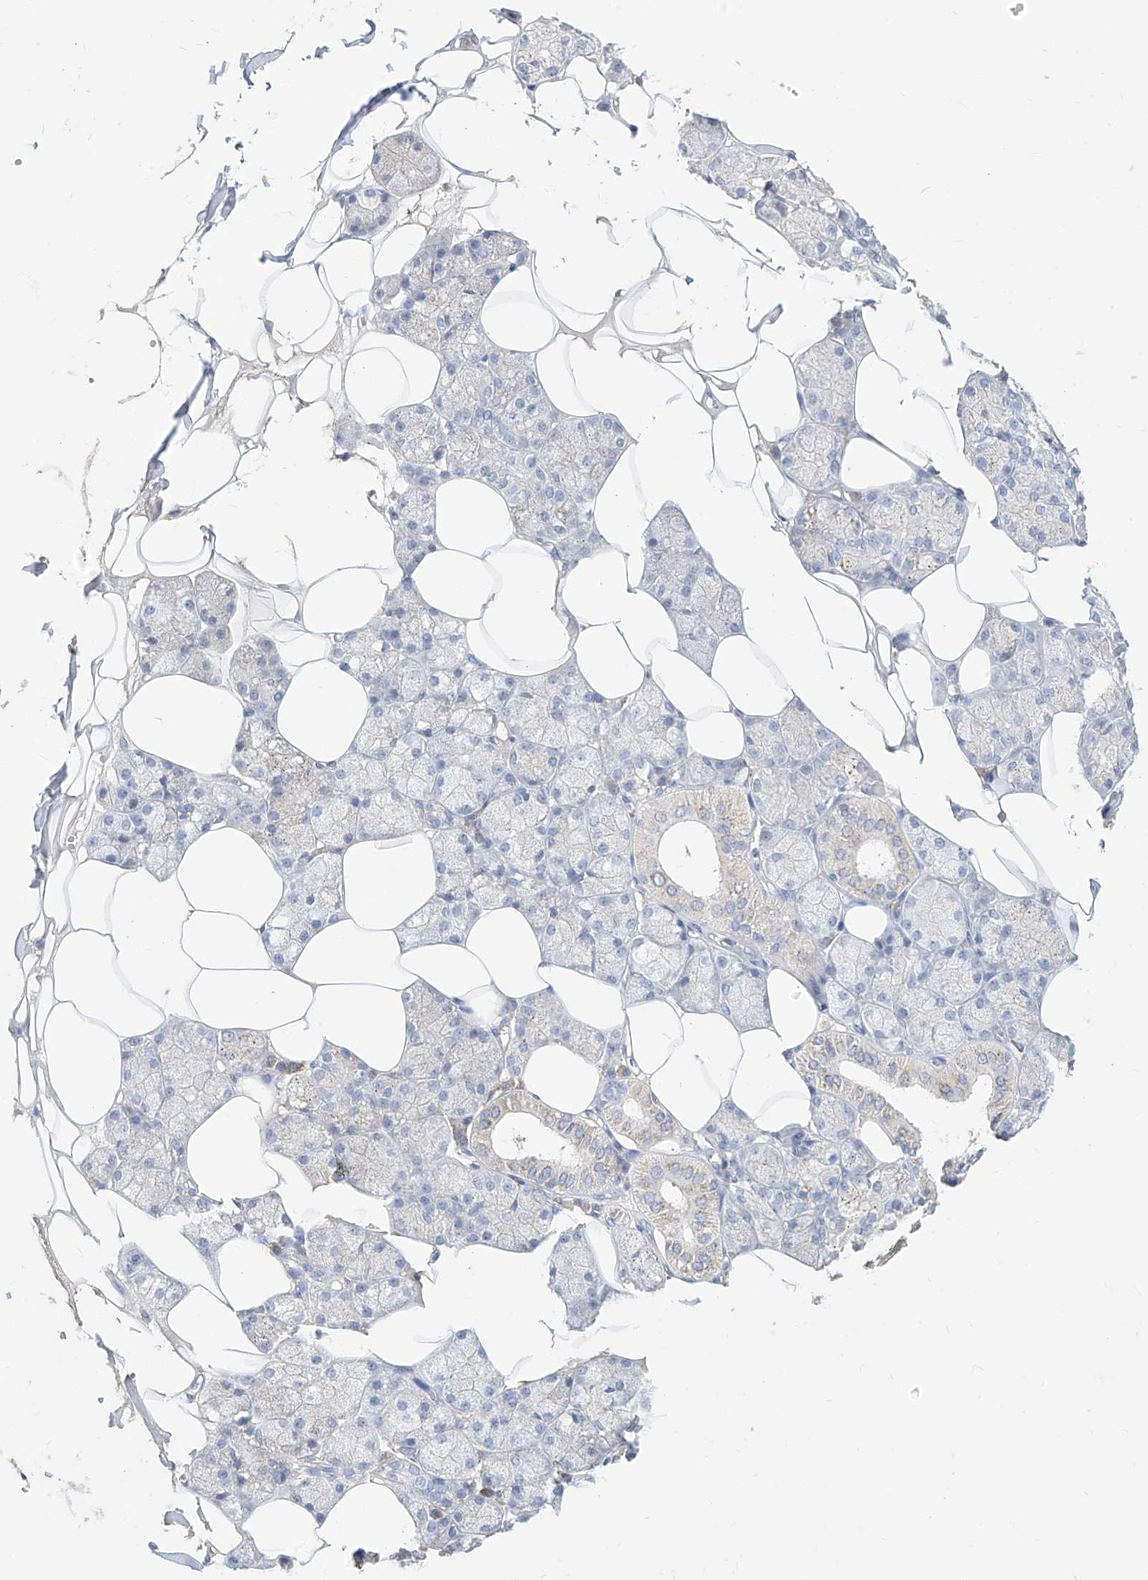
{"staining": {"intensity": "negative", "quantity": "none", "location": "none"}, "tissue": "salivary gland", "cell_type": "Glandular cells", "image_type": "normal", "snomed": [{"axis": "morphology", "description": "Normal tissue, NOS"}, {"axis": "topography", "description": "Salivary gland"}], "caption": "Image shows no significant protein expression in glandular cells of benign salivary gland.", "gene": "RASA2", "patient": {"sex": "male", "age": 62}}